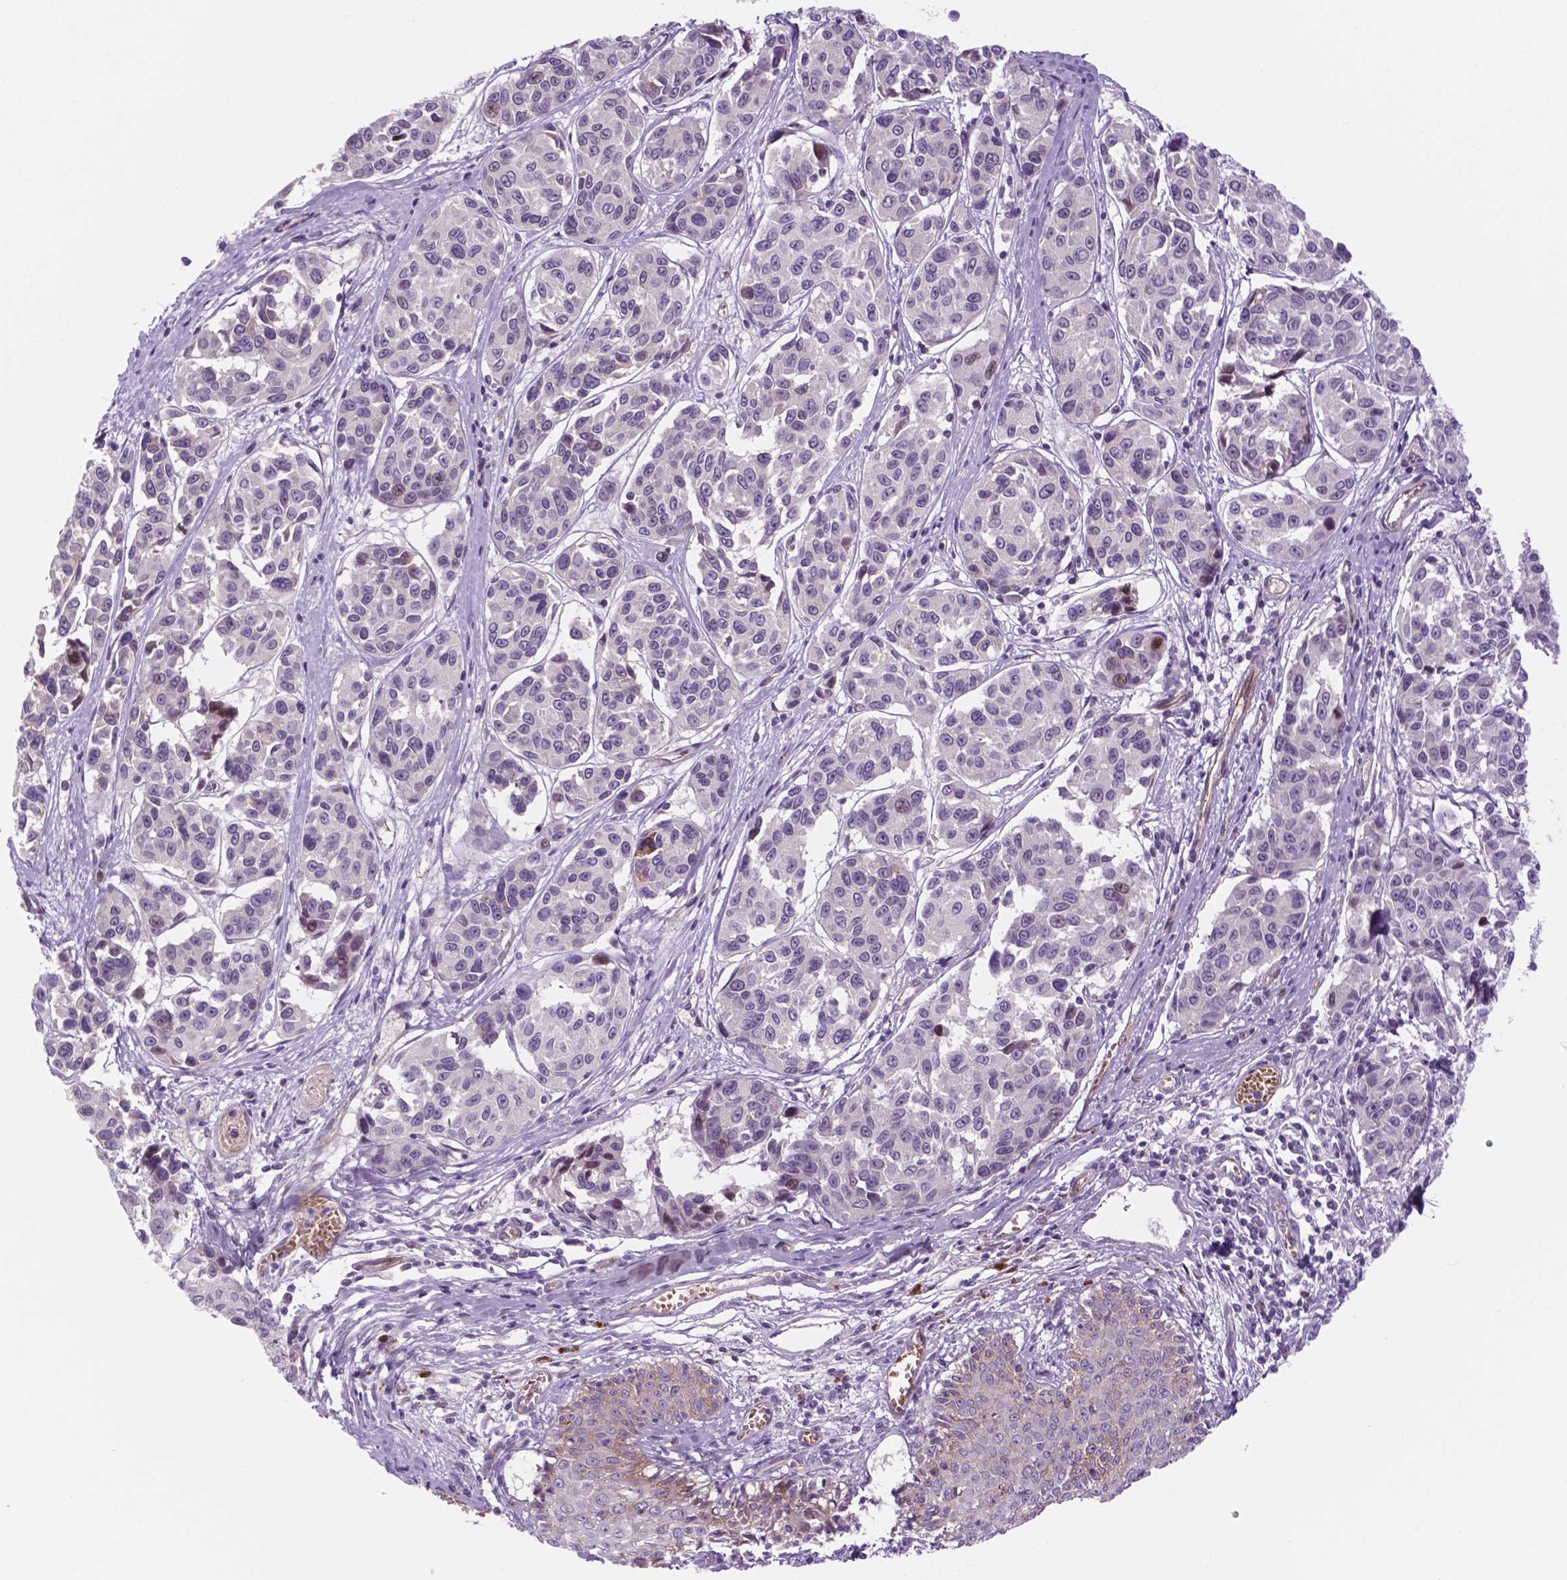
{"staining": {"intensity": "negative", "quantity": "none", "location": "none"}, "tissue": "melanoma", "cell_type": "Tumor cells", "image_type": "cancer", "snomed": [{"axis": "morphology", "description": "Malignant melanoma, NOS"}, {"axis": "topography", "description": "Skin"}], "caption": "An image of malignant melanoma stained for a protein demonstrates no brown staining in tumor cells.", "gene": "RND3", "patient": {"sex": "female", "age": 66}}